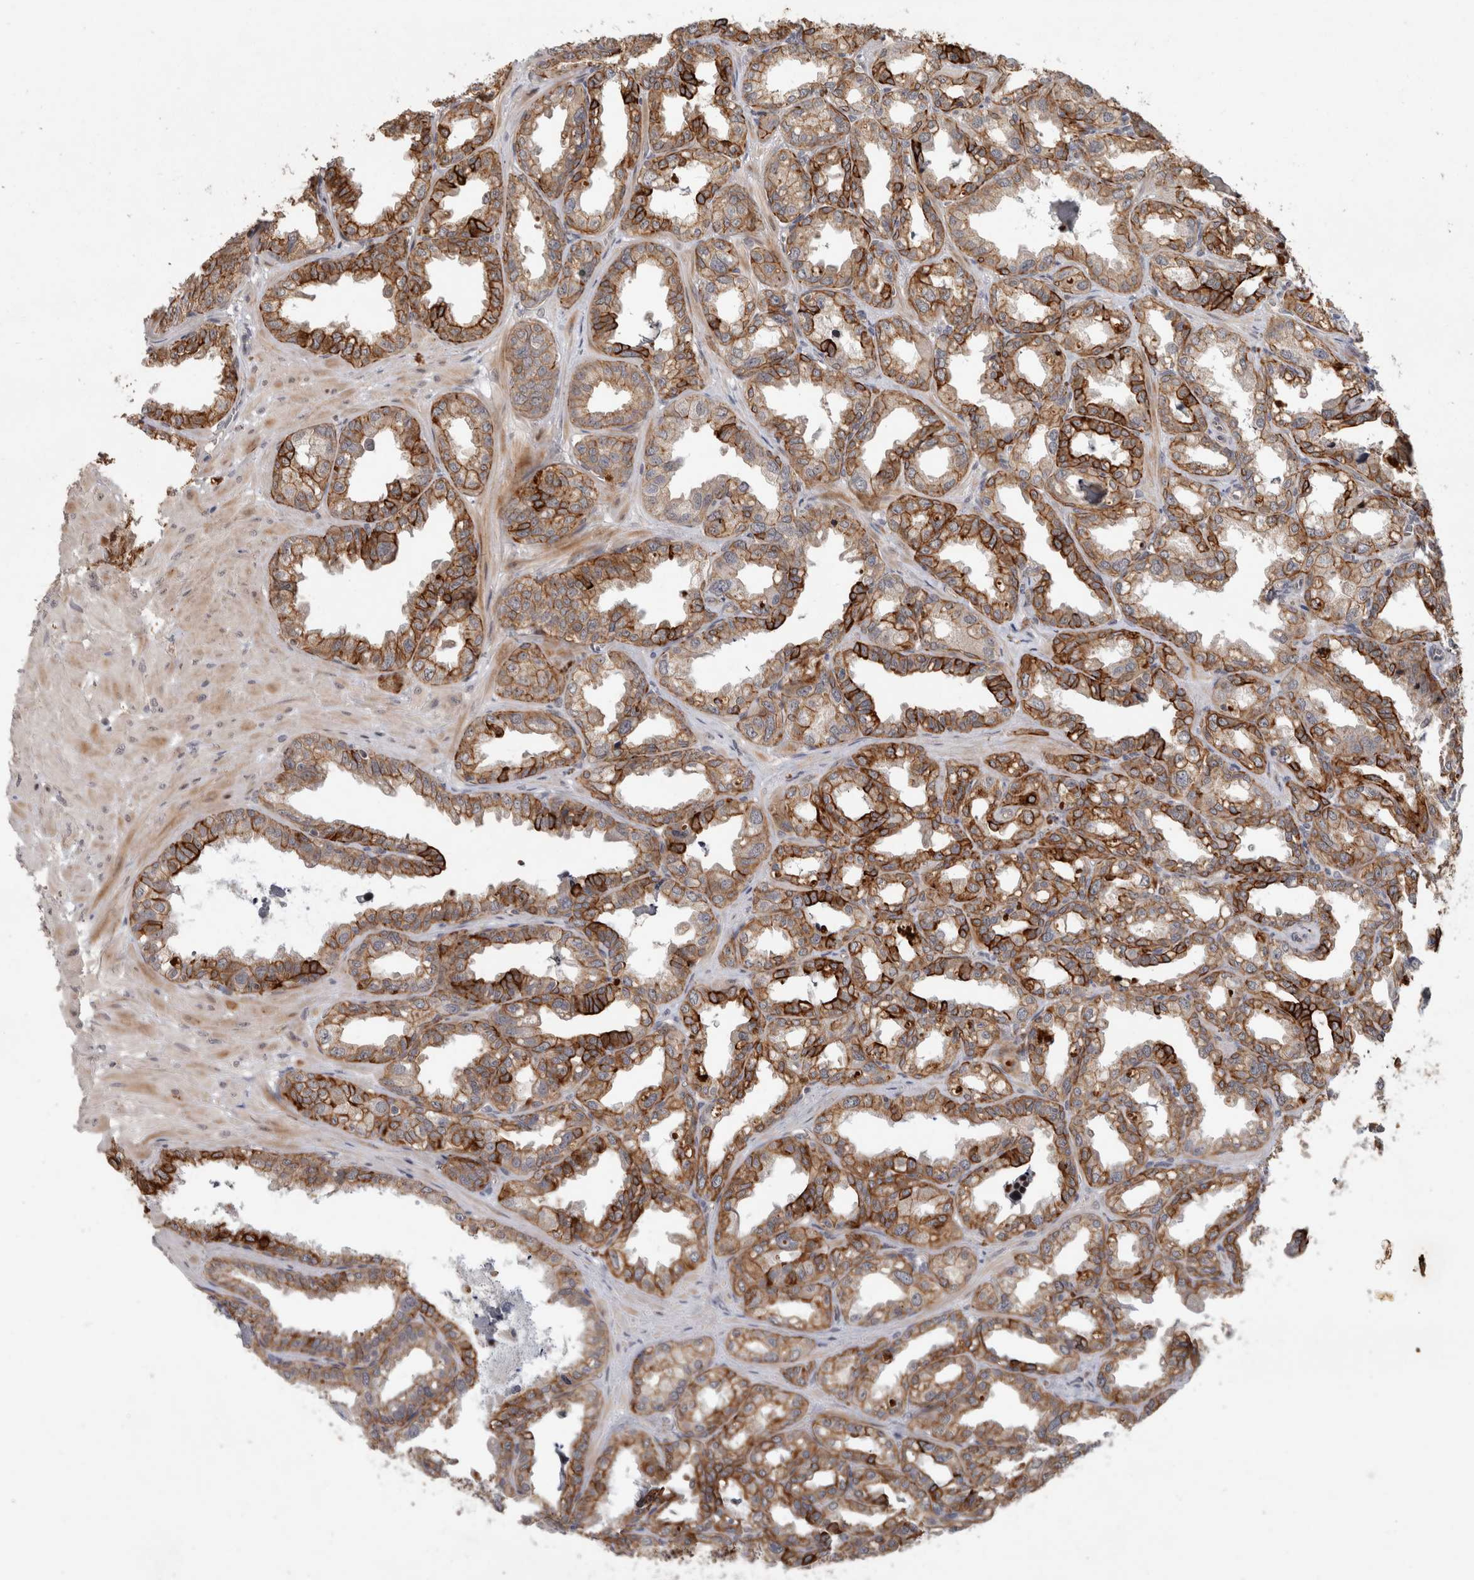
{"staining": {"intensity": "strong", "quantity": ">75%", "location": "cytoplasmic/membranous"}, "tissue": "seminal vesicle", "cell_type": "Glandular cells", "image_type": "normal", "snomed": [{"axis": "morphology", "description": "Normal tissue, NOS"}, {"axis": "topography", "description": "Prostate"}, {"axis": "topography", "description": "Seminal veicle"}], "caption": "Brown immunohistochemical staining in unremarkable human seminal vesicle displays strong cytoplasmic/membranous positivity in approximately >75% of glandular cells.", "gene": "CRISPLD1", "patient": {"sex": "male", "age": 51}}